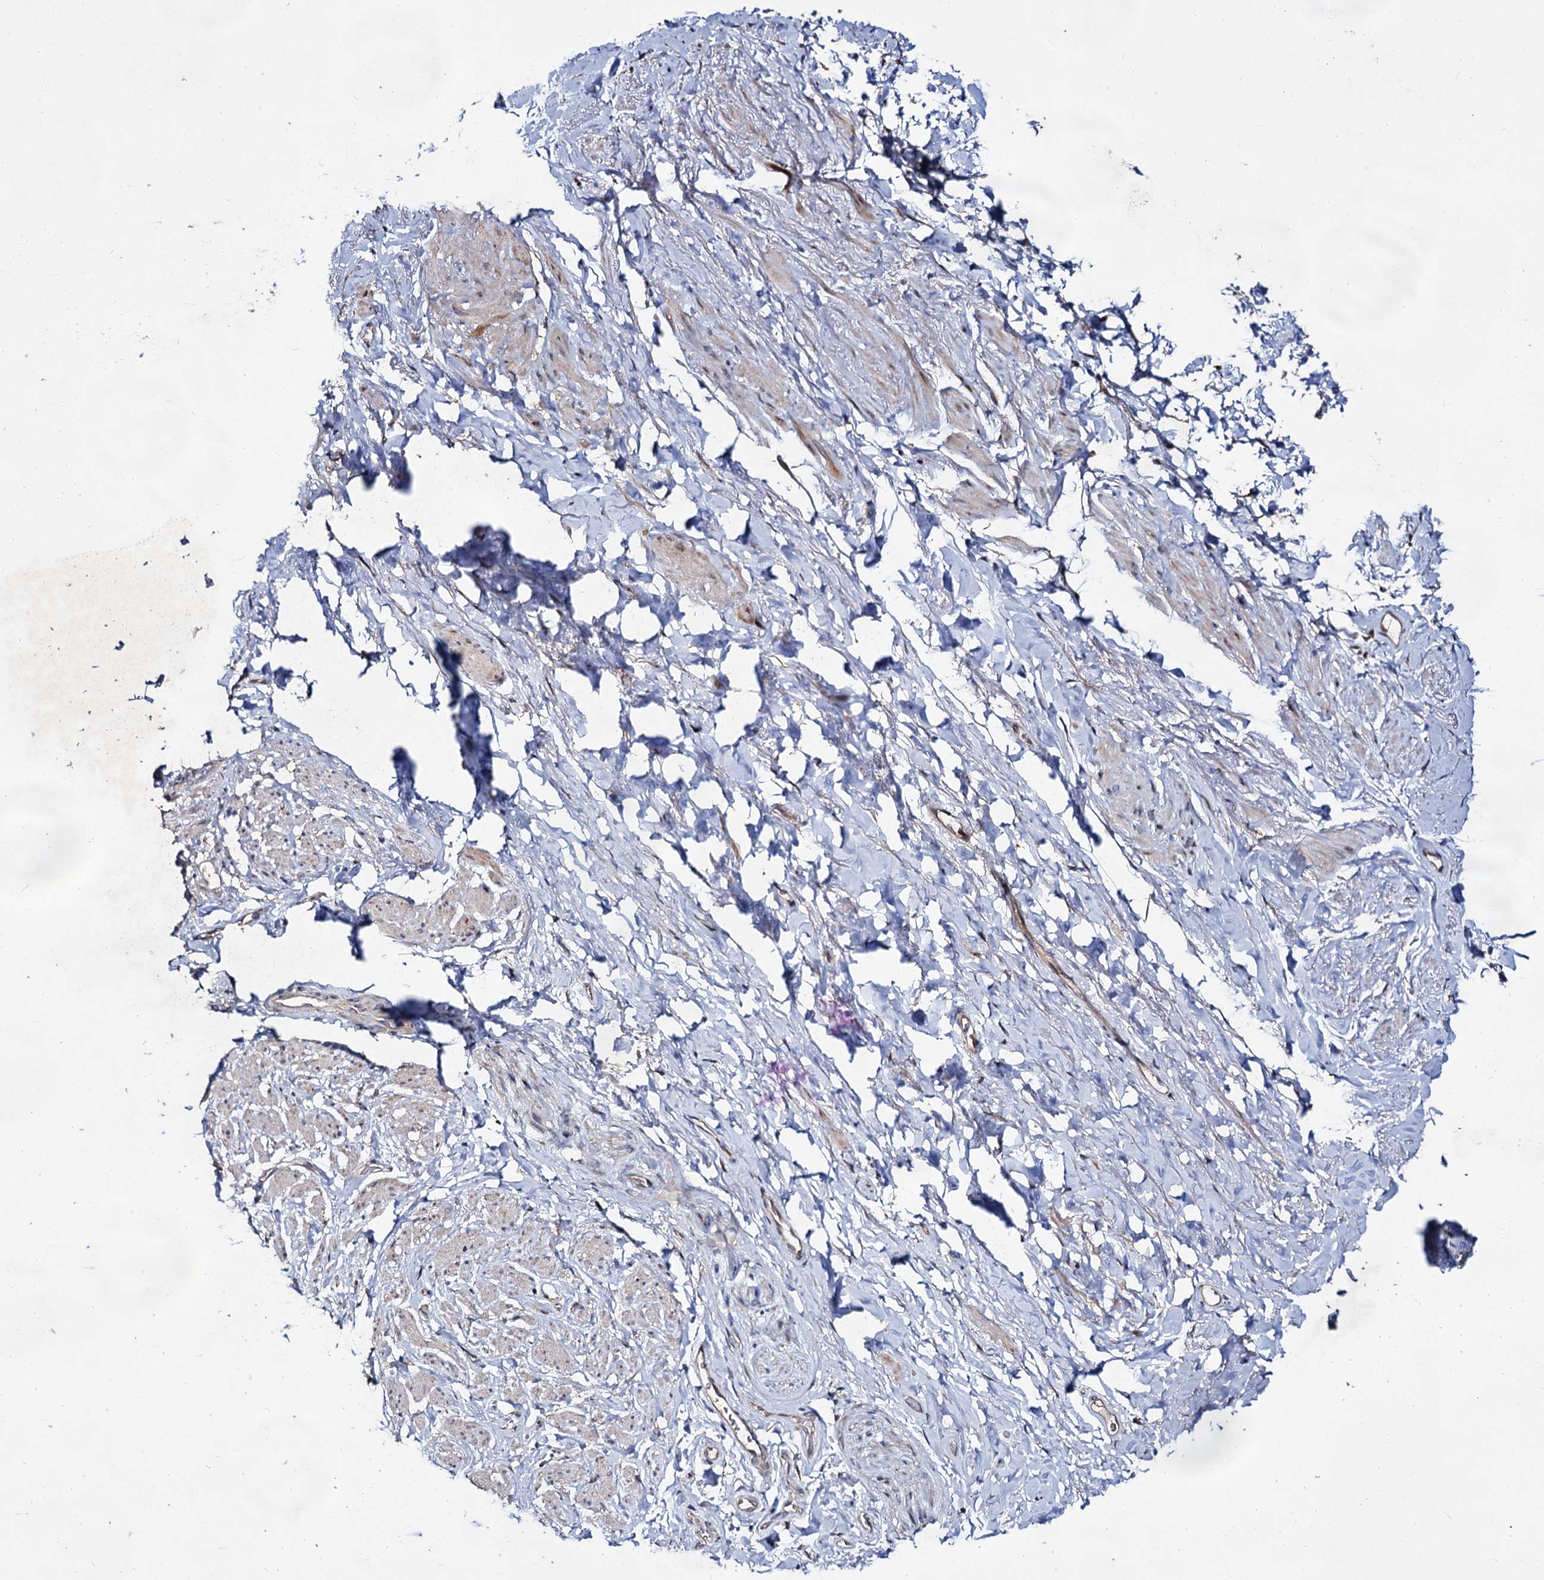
{"staining": {"intensity": "weak", "quantity": "<25%", "location": "cytoplasmic/membranous"}, "tissue": "smooth muscle", "cell_type": "Smooth muscle cells", "image_type": "normal", "snomed": [{"axis": "morphology", "description": "Normal tissue, NOS"}, {"axis": "topography", "description": "Smooth muscle"}, {"axis": "topography", "description": "Peripheral nerve tissue"}], "caption": "The immunohistochemistry (IHC) histopathology image has no significant positivity in smooth muscle cells of smooth muscle.", "gene": "NAA25", "patient": {"sex": "male", "age": 69}}